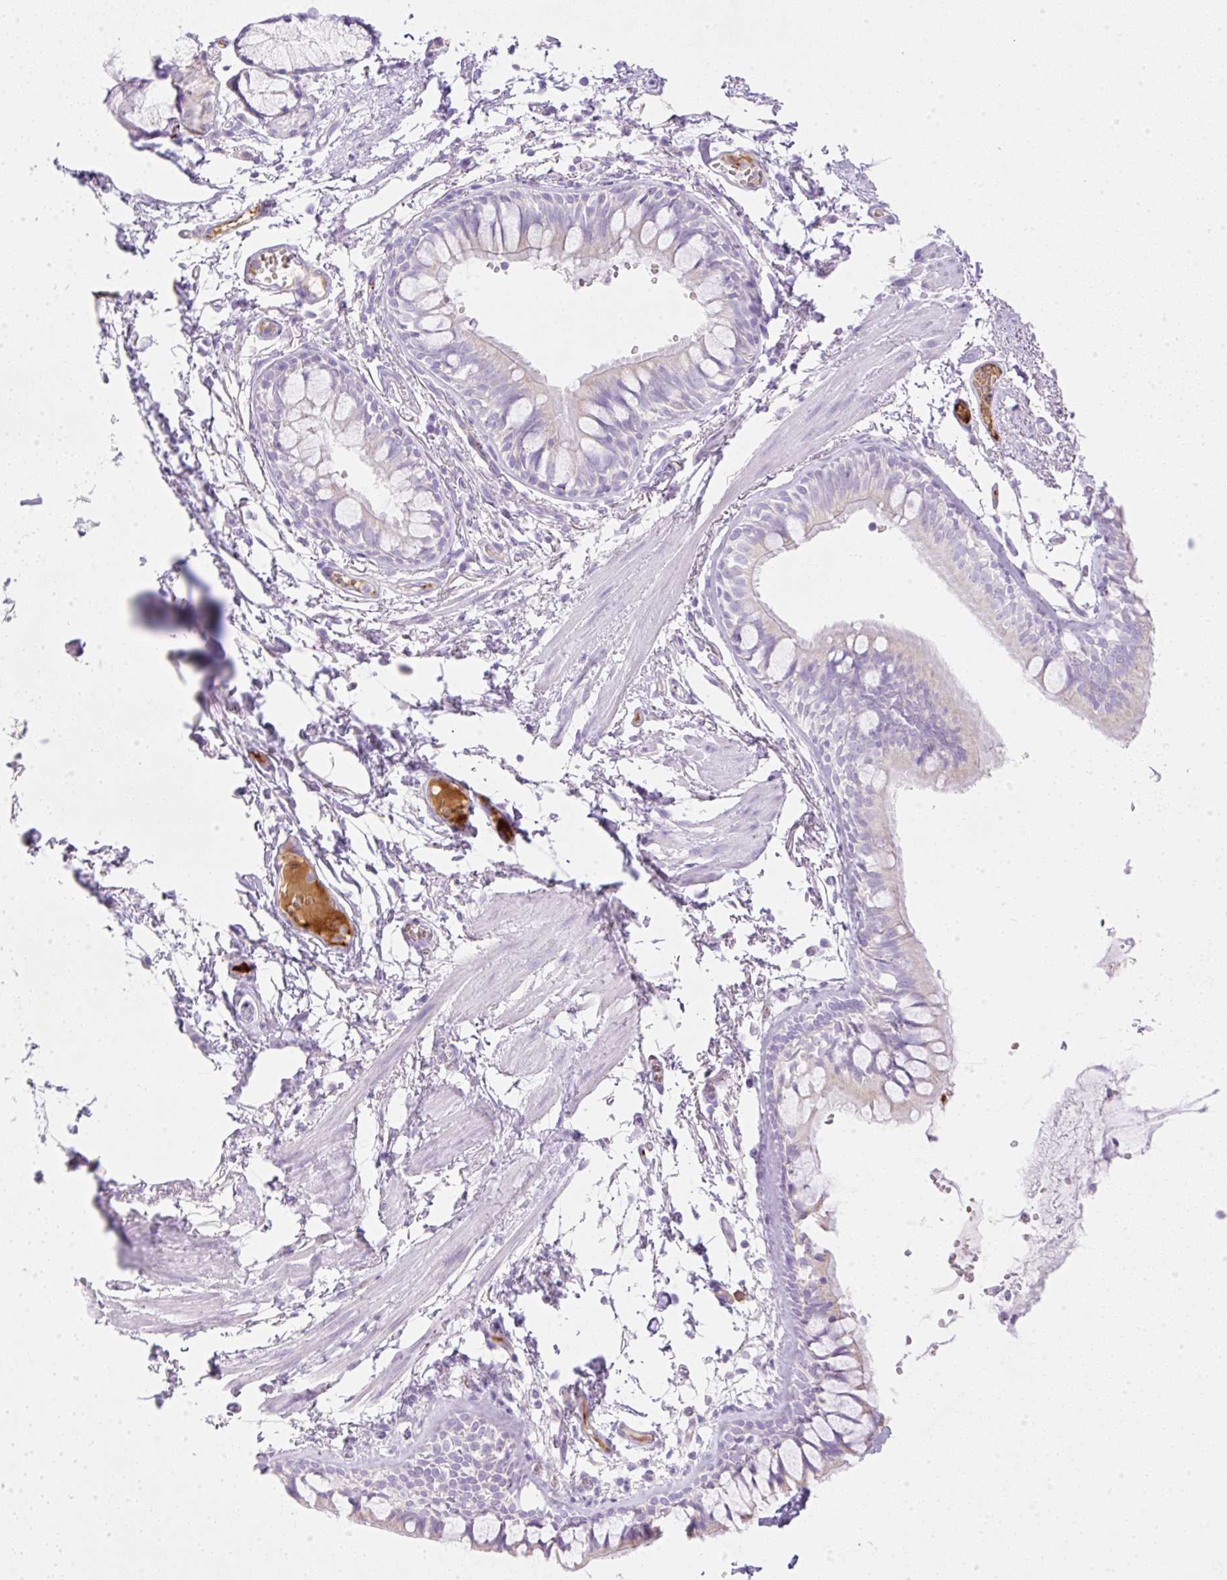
{"staining": {"intensity": "weak", "quantity": "<25%", "location": "cytoplasmic/membranous"}, "tissue": "bronchus", "cell_type": "Respiratory epithelial cells", "image_type": "normal", "snomed": [{"axis": "morphology", "description": "Normal tissue, NOS"}, {"axis": "topography", "description": "Cartilage tissue"}, {"axis": "topography", "description": "Bronchus"}], "caption": "A high-resolution photomicrograph shows immunohistochemistry staining of benign bronchus, which reveals no significant positivity in respiratory epithelial cells. The staining is performed using DAB brown chromogen with nuclei counter-stained in using hematoxylin.", "gene": "CDX1", "patient": {"sex": "male", "age": 78}}